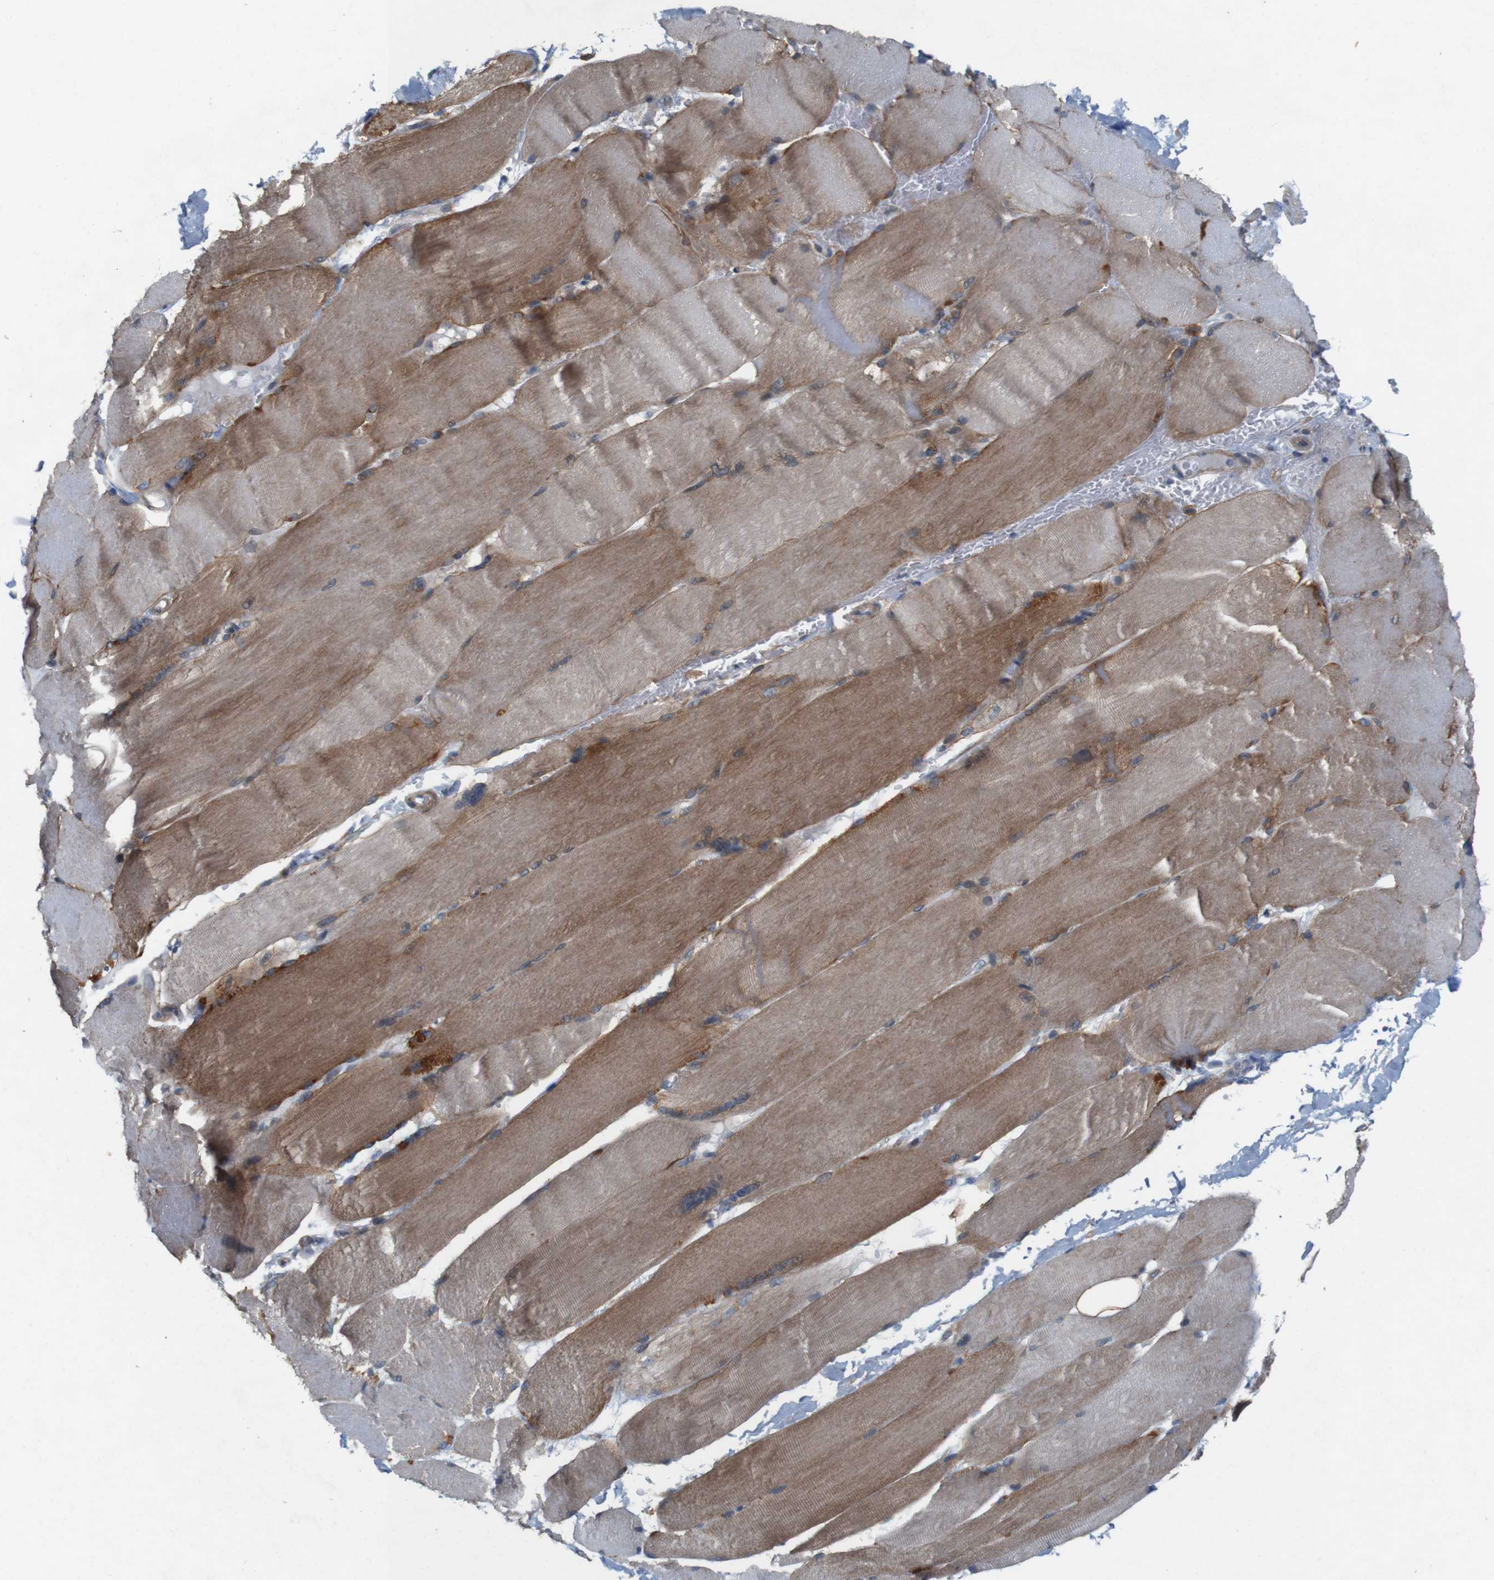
{"staining": {"intensity": "moderate", "quantity": ">75%", "location": "cytoplasmic/membranous"}, "tissue": "skeletal muscle", "cell_type": "Myocytes", "image_type": "normal", "snomed": [{"axis": "morphology", "description": "Normal tissue, NOS"}, {"axis": "topography", "description": "Skin"}, {"axis": "topography", "description": "Skeletal muscle"}], "caption": "An image of human skeletal muscle stained for a protein demonstrates moderate cytoplasmic/membranous brown staining in myocytes. Immunohistochemistry (ihc) stains the protein of interest in brown and the nuclei are stained blue.", "gene": "SIGLEC8", "patient": {"sex": "male", "age": 83}}